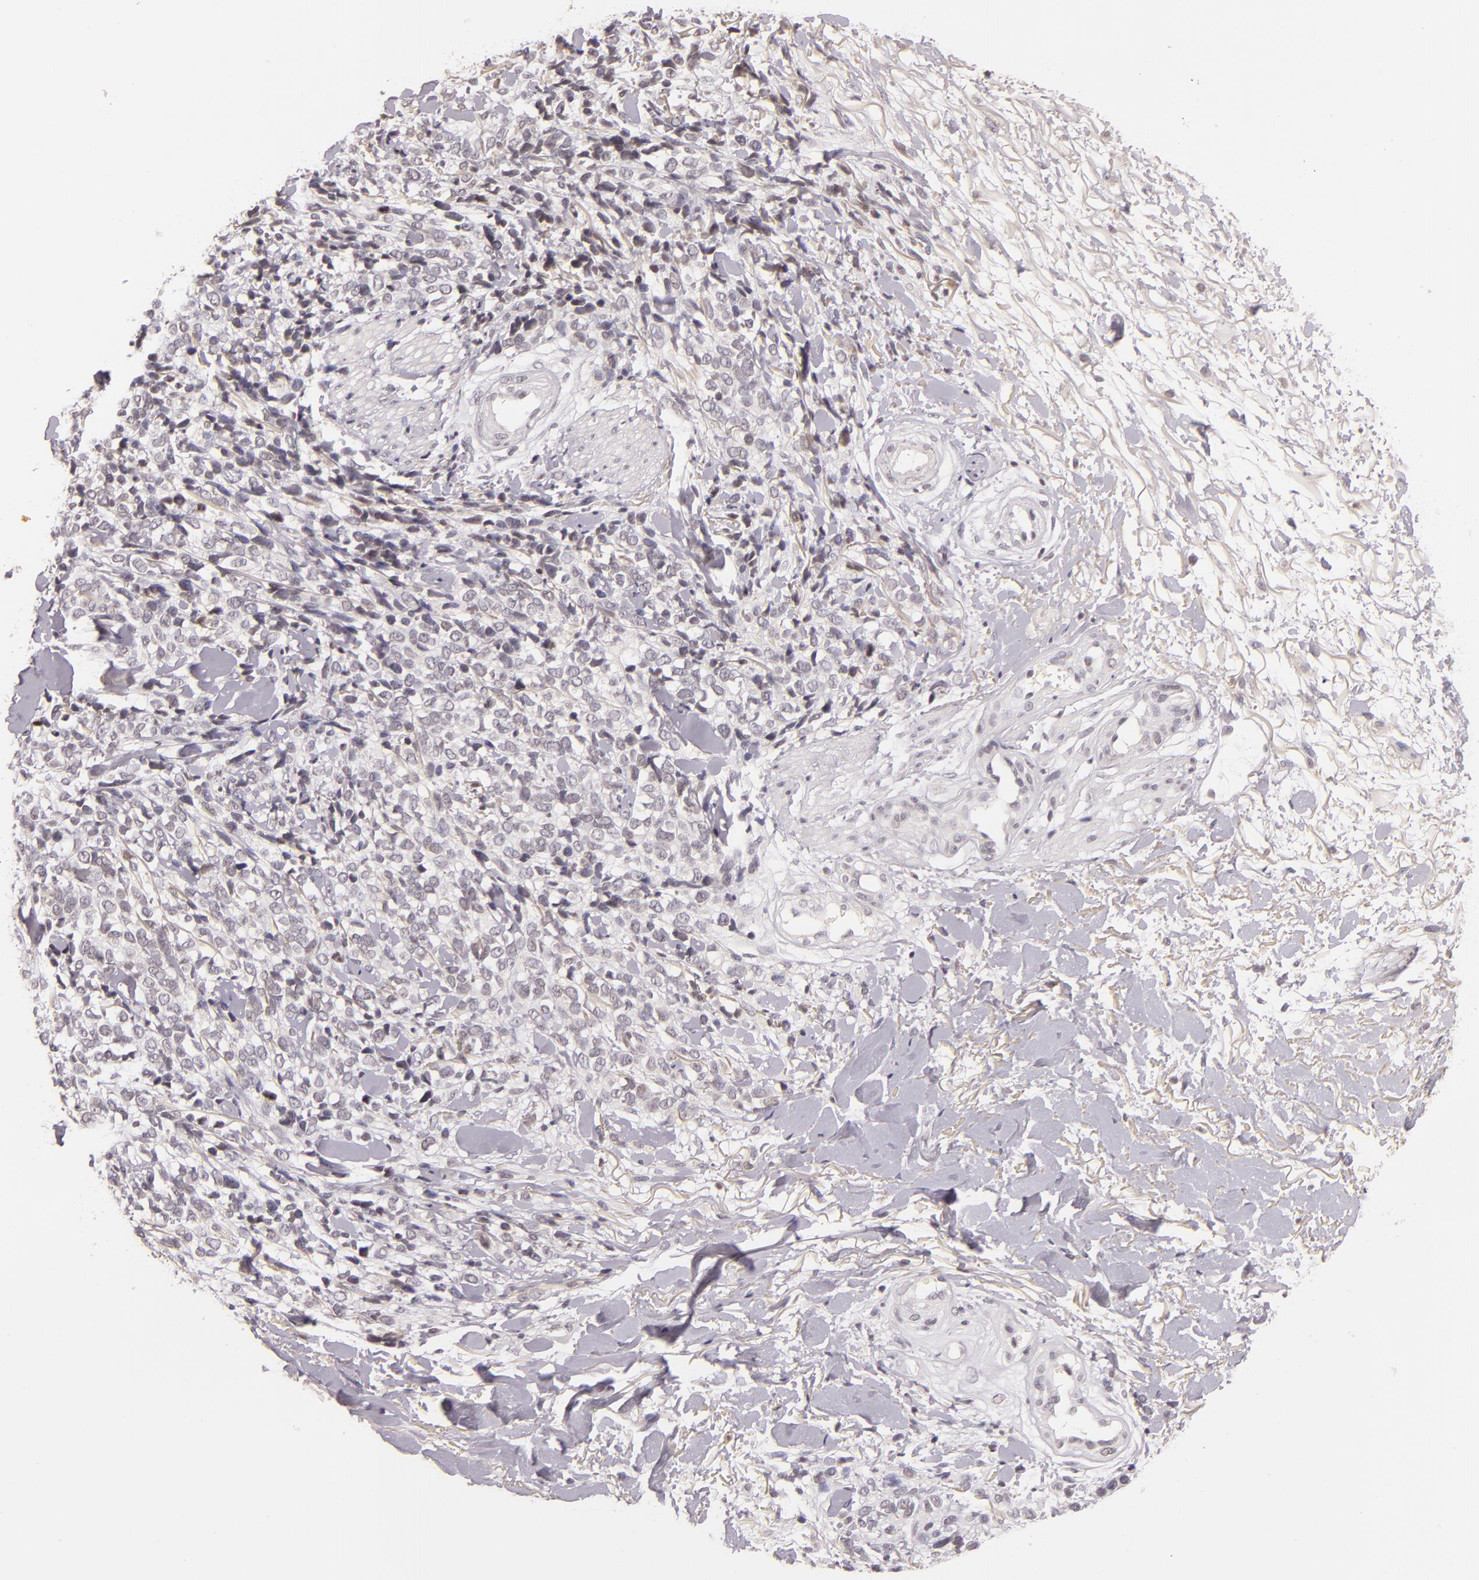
{"staining": {"intensity": "negative", "quantity": "none", "location": "none"}, "tissue": "melanoma", "cell_type": "Tumor cells", "image_type": "cancer", "snomed": [{"axis": "morphology", "description": "Malignant melanoma, NOS"}, {"axis": "topography", "description": "Skin"}], "caption": "High magnification brightfield microscopy of malignant melanoma stained with DAB (brown) and counterstained with hematoxylin (blue): tumor cells show no significant positivity.", "gene": "CASP8", "patient": {"sex": "female", "age": 85}}